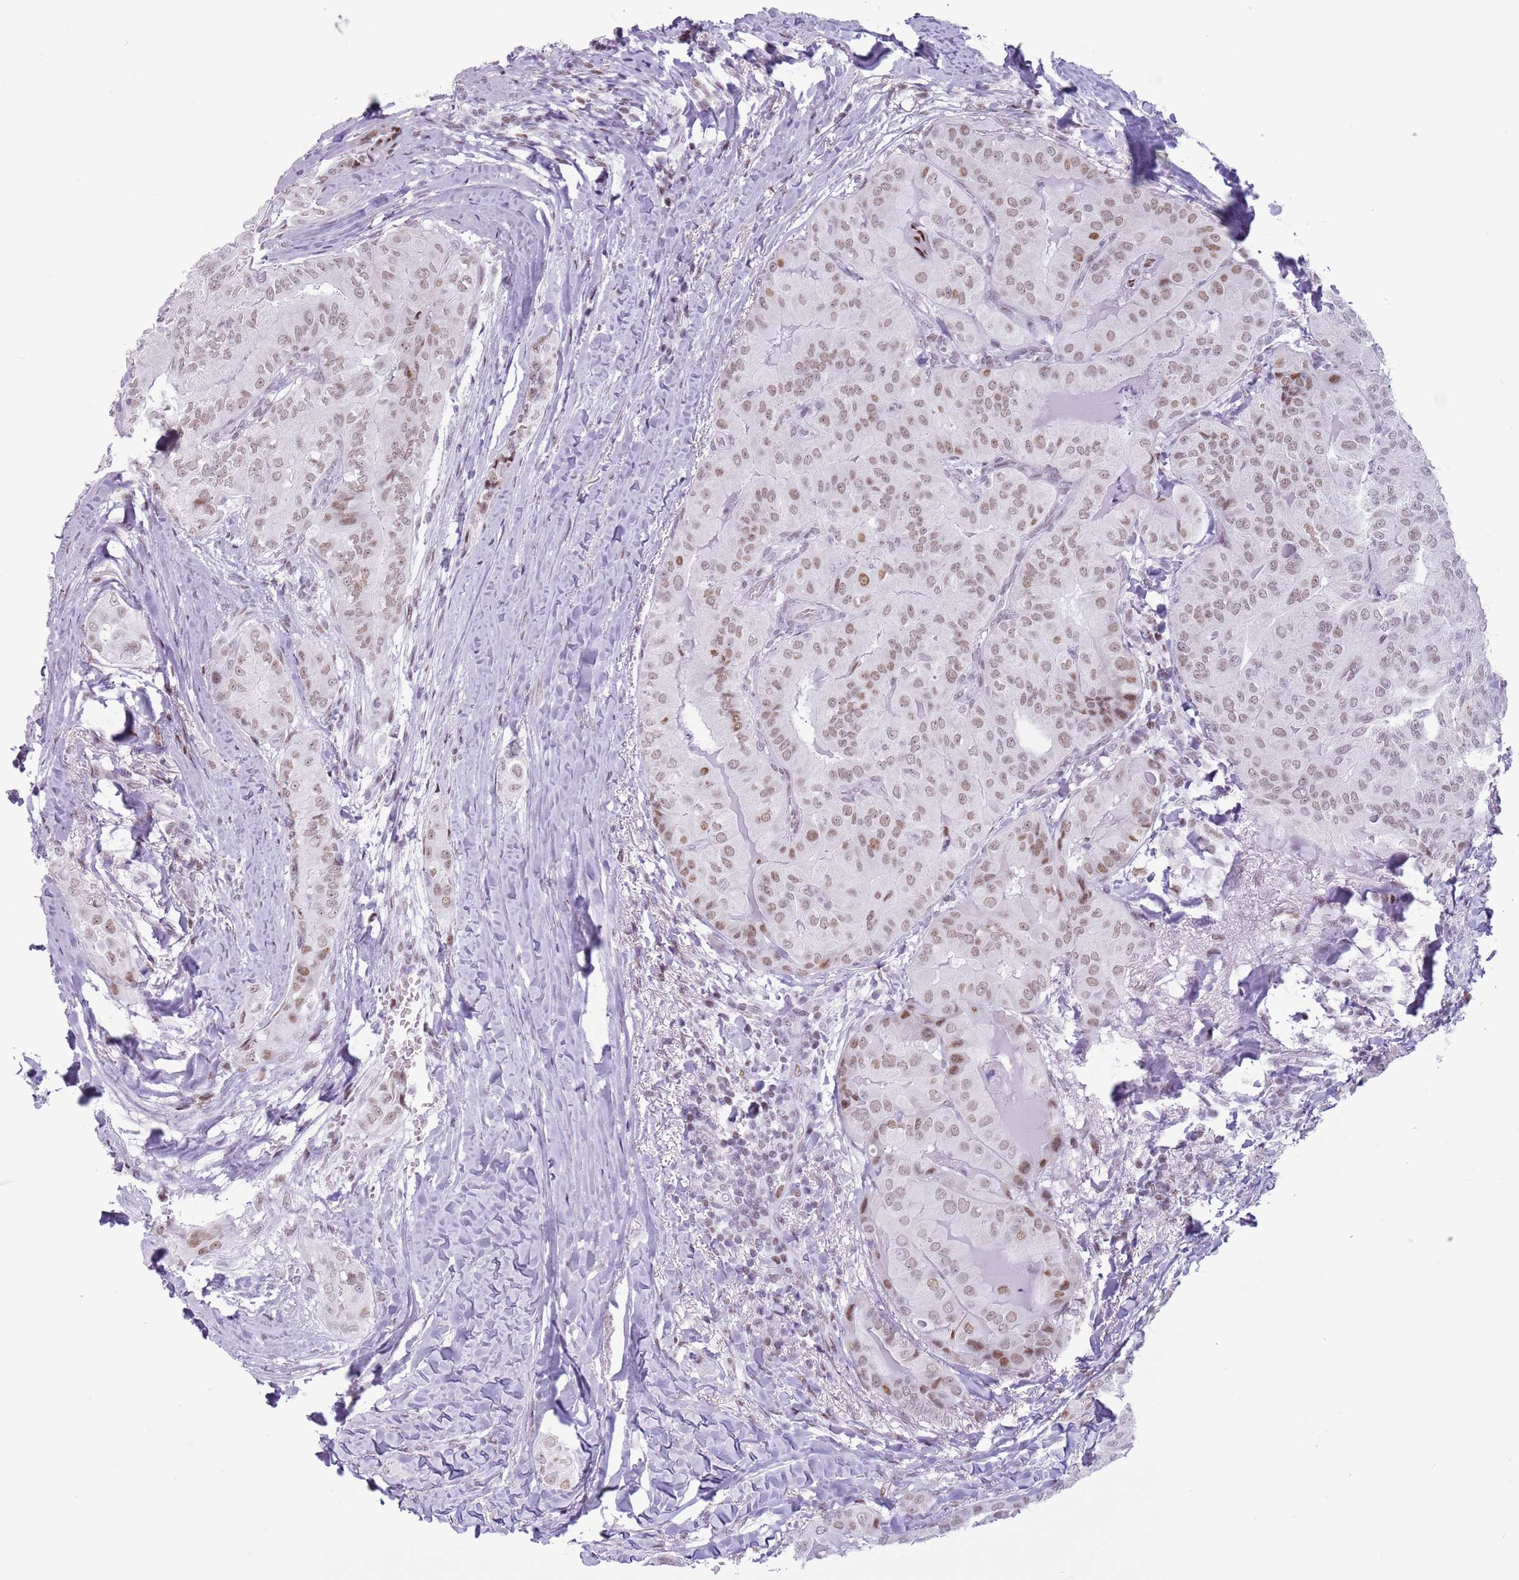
{"staining": {"intensity": "moderate", "quantity": "25%-75%", "location": "nuclear"}, "tissue": "thyroid cancer", "cell_type": "Tumor cells", "image_type": "cancer", "snomed": [{"axis": "morphology", "description": "Papillary adenocarcinoma, NOS"}, {"axis": "topography", "description": "Thyroid gland"}], "caption": "Immunohistochemistry (IHC) micrograph of neoplastic tissue: papillary adenocarcinoma (thyroid) stained using immunohistochemistry (IHC) demonstrates medium levels of moderate protein expression localized specifically in the nuclear of tumor cells, appearing as a nuclear brown color.", "gene": "FAM104B", "patient": {"sex": "female", "age": 68}}